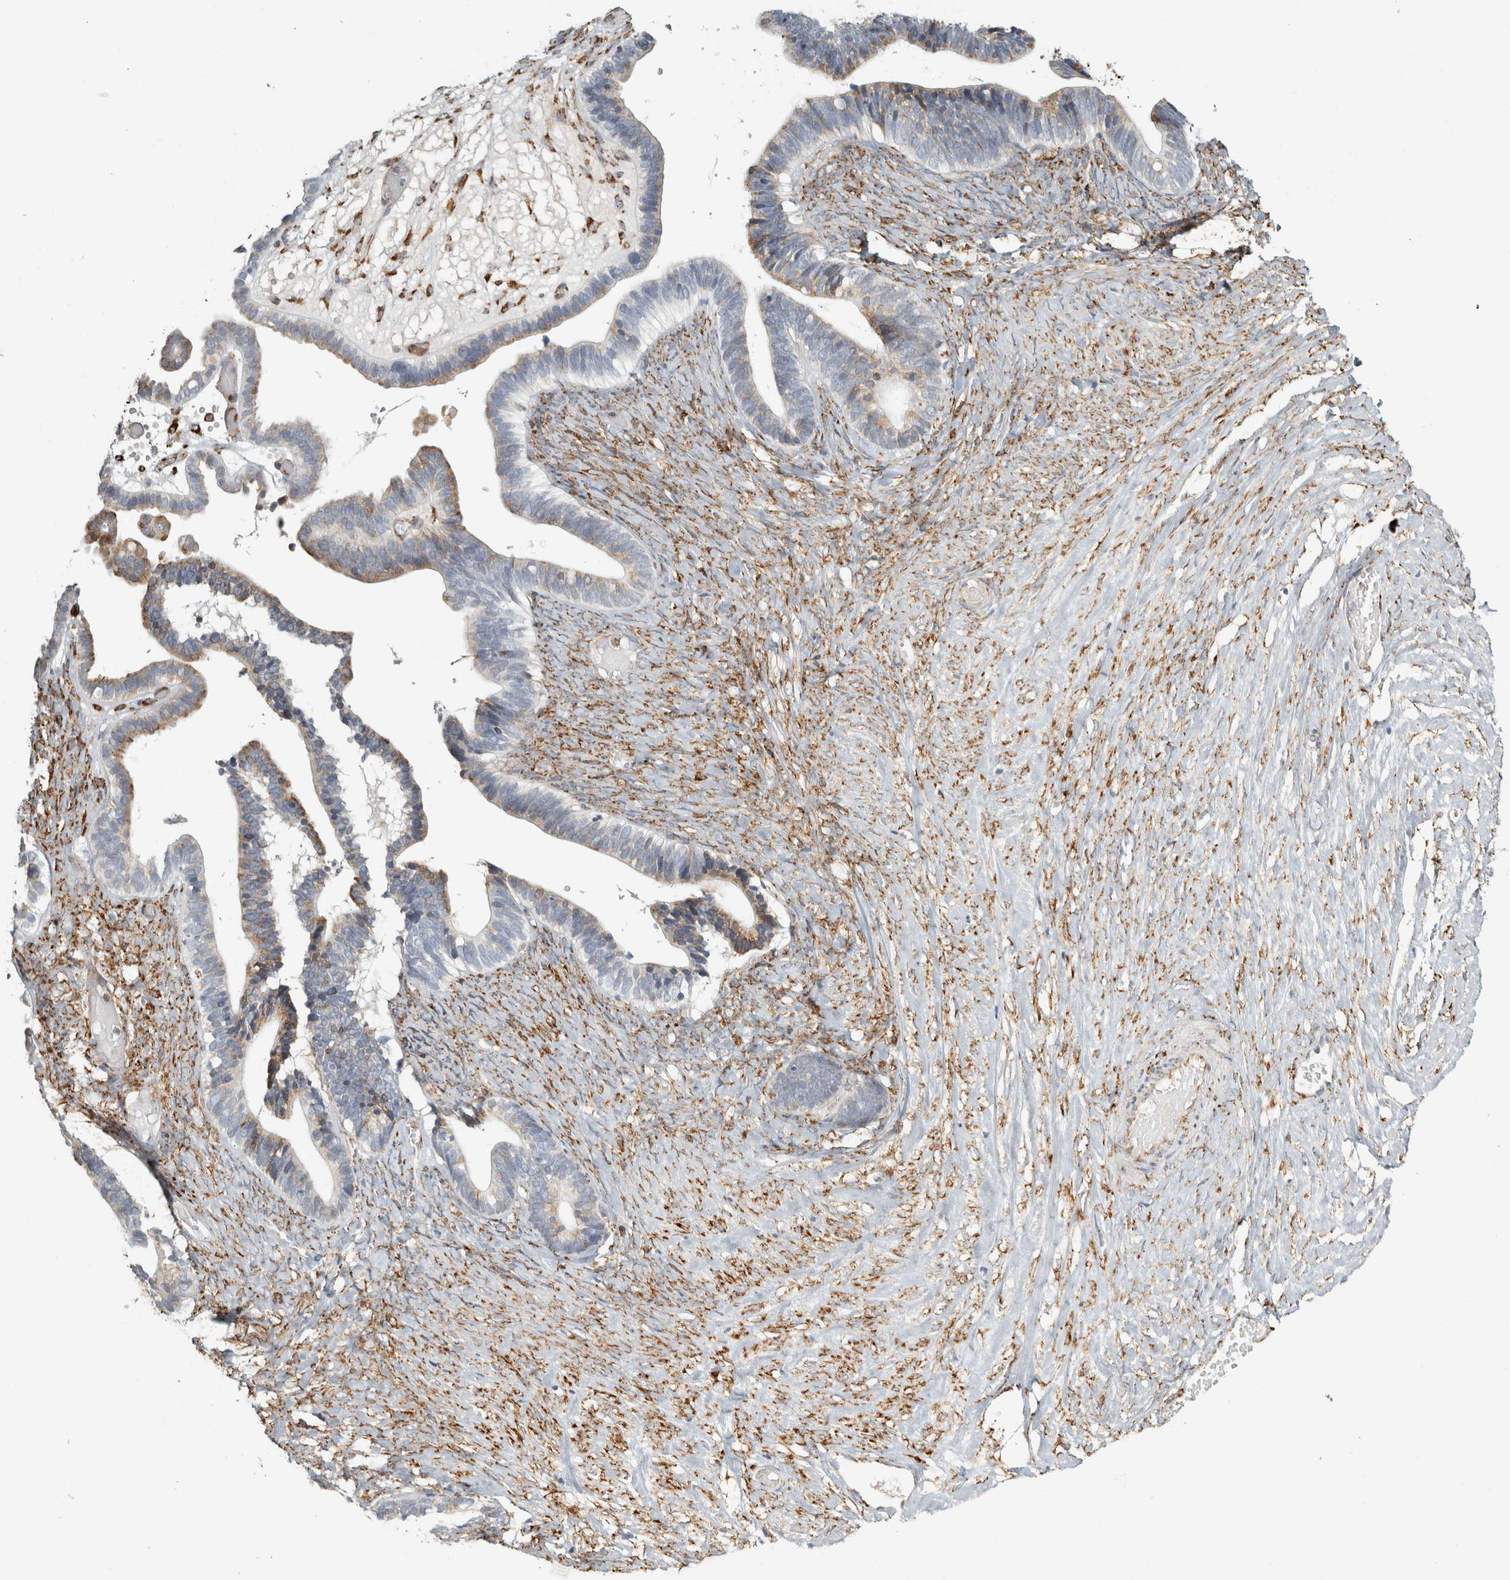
{"staining": {"intensity": "moderate", "quantity": "<25%", "location": "cytoplasmic/membranous"}, "tissue": "ovarian cancer", "cell_type": "Tumor cells", "image_type": "cancer", "snomed": [{"axis": "morphology", "description": "Cystadenocarcinoma, serous, NOS"}, {"axis": "topography", "description": "Ovary"}], "caption": "This image shows IHC staining of human ovarian cancer, with low moderate cytoplasmic/membranous expression in approximately <25% of tumor cells.", "gene": "OSTN", "patient": {"sex": "female", "age": 56}}